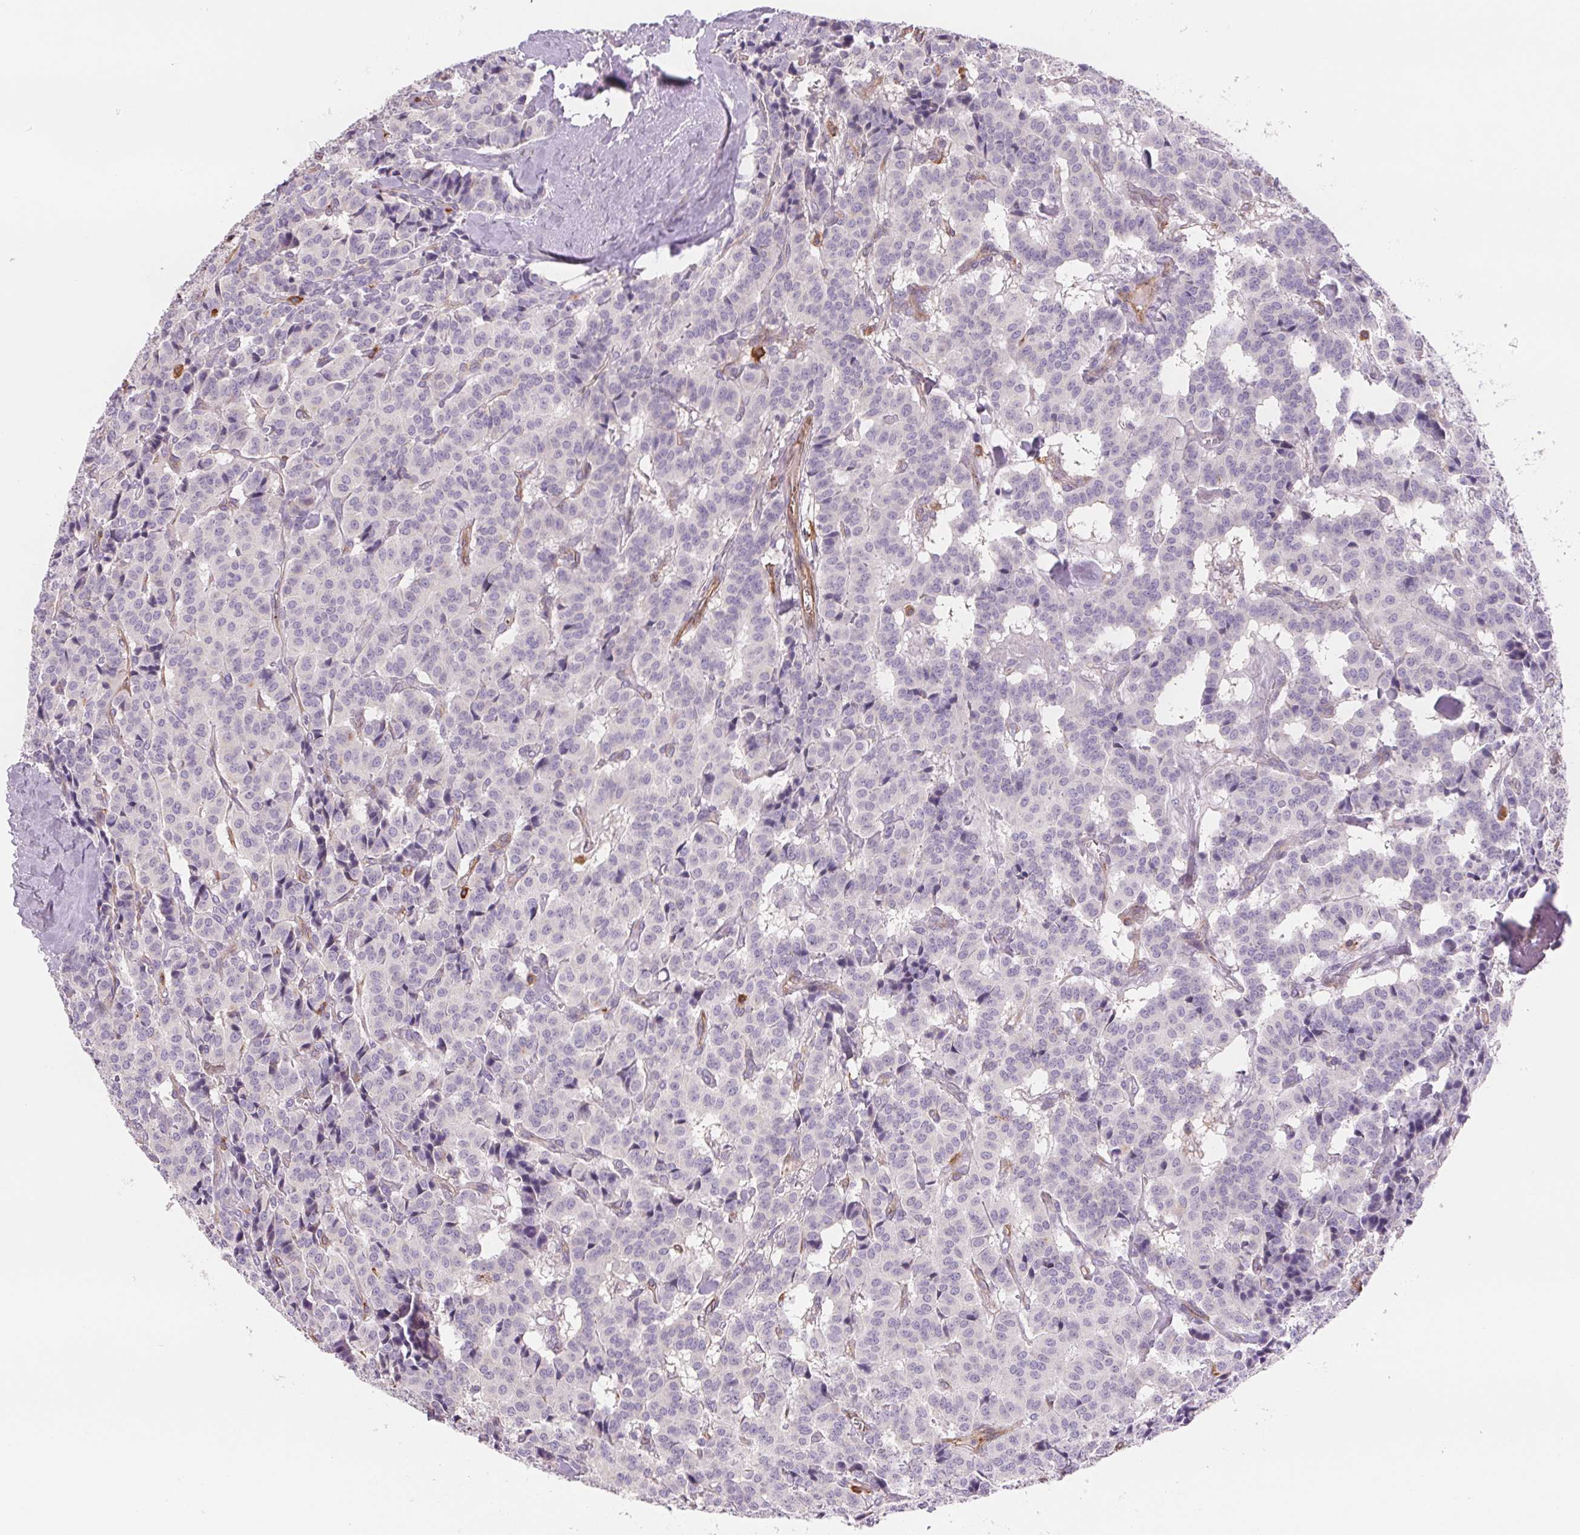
{"staining": {"intensity": "negative", "quantity": "none", "location": "none"}, "tissue": "carcinoid", "cell_type": "Tumor cells", "image_type": "cancer", "snomed": [{"axis": "morphology", "description": "Normal tissue, NOS"}, {"axis": "morphology", "description": "Carcinoid, malignant, NOS"}, {"axis": "topography", "description": "Lung"}], "caption": "The histopathology image demonstrates no staining of tumor cells in carcinoid.", "gene": "ANKRD13B", "patient": {"sex": "female", "age": 46}}